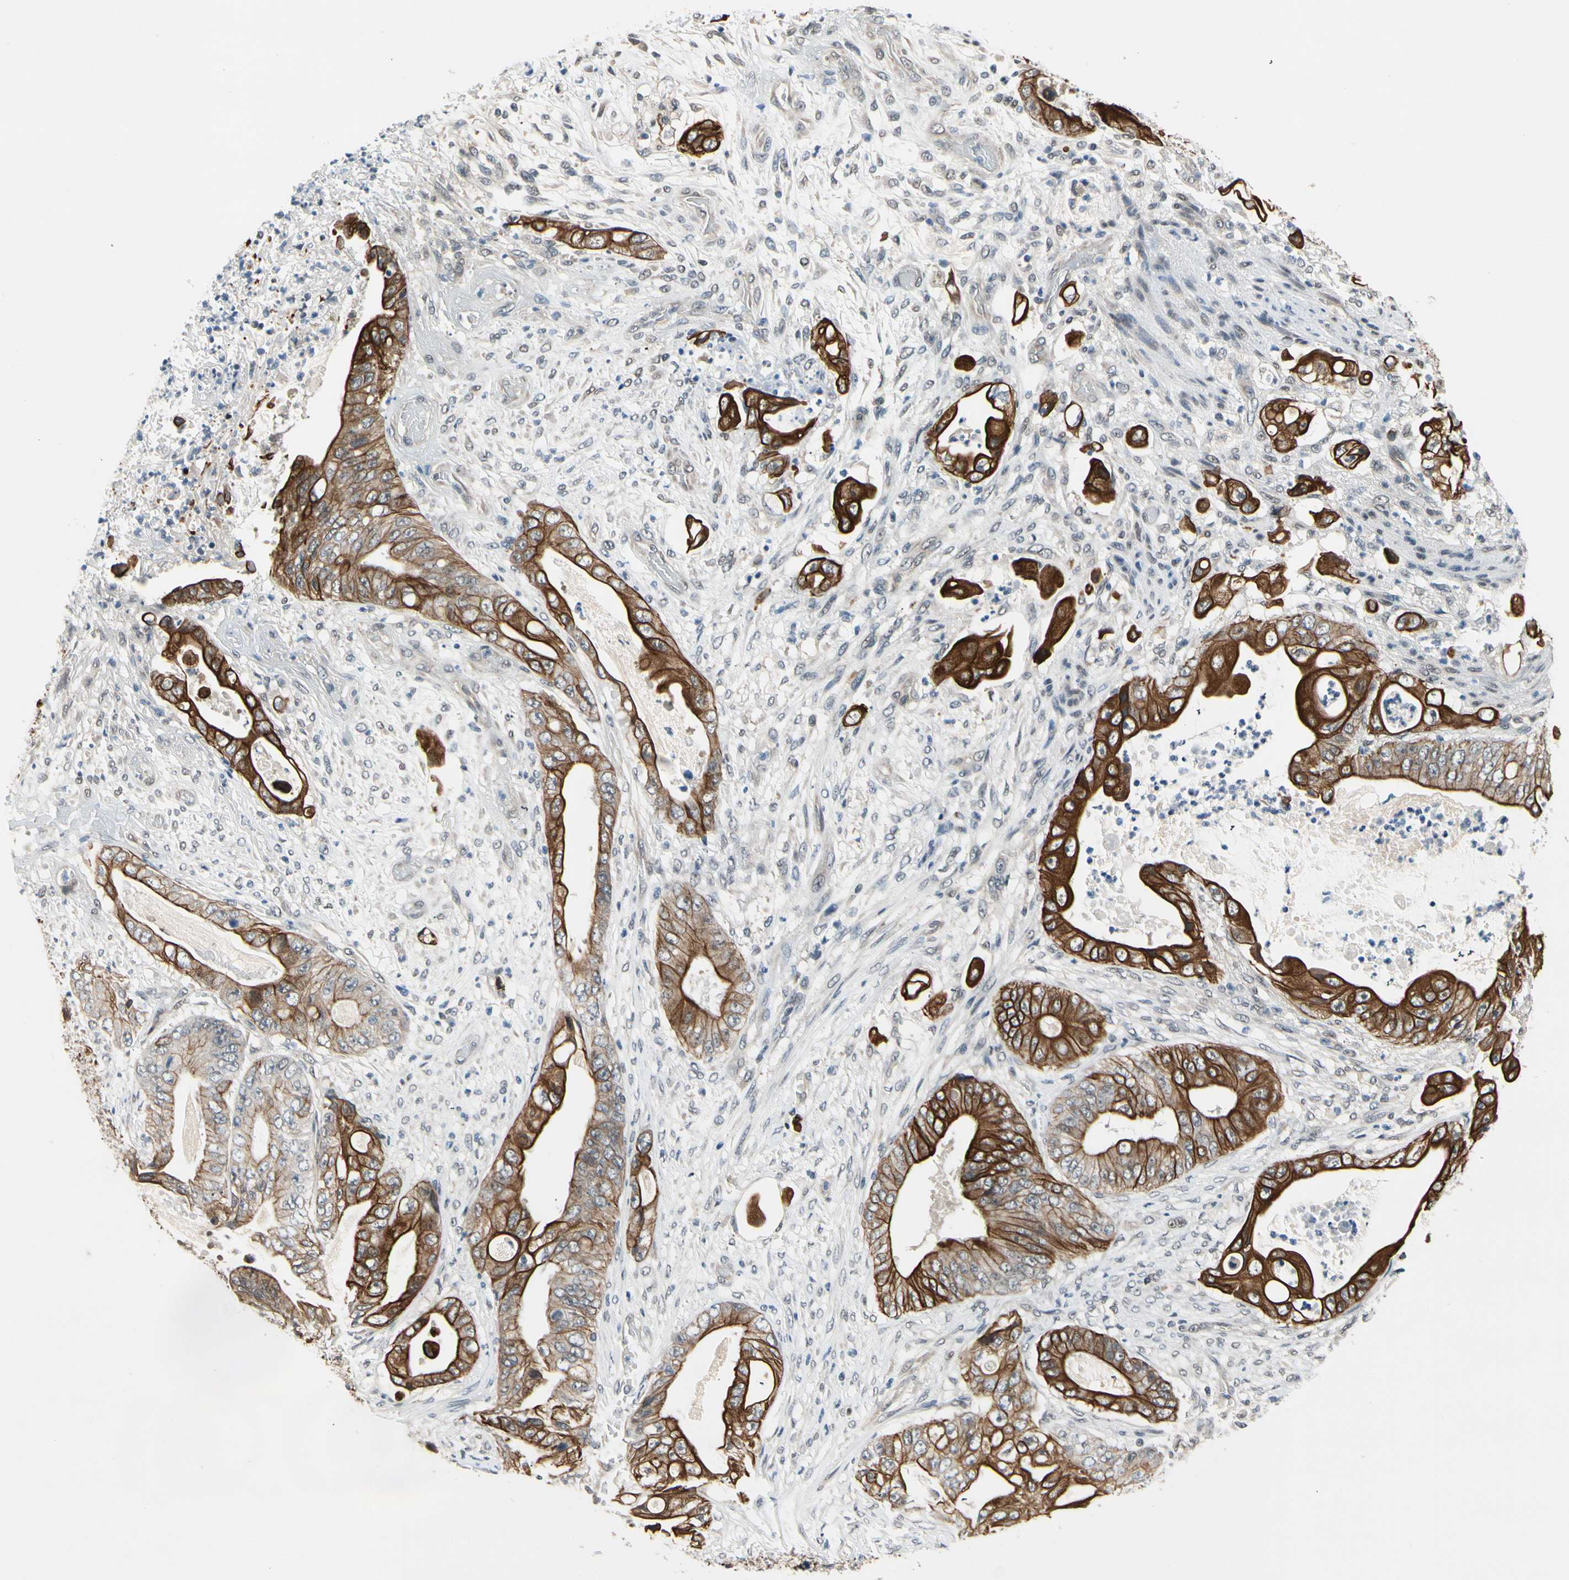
{"staining": {"intensity": "strong", "quantity": ">75%", "location": "cytoplasmic/membranous"}, "tissue": "stomach cancer", "cell_type": "Tumor cells", "image_type": "cancer", "snomed": [{"axis": "morphology", "description": "Adenocarcinoma, NOS"}, {"axis": "topography", "description": "Stomach"}], "caption": "Immunohistochemistry micrograph of stomach cancer stained for a protein (brown), which reveals high levels of strong cytoplasmic/membranous staining in approximately >75% of tumor cells.", "gene": "TAF12", "patient": {"sex": "female", "age": 73}}